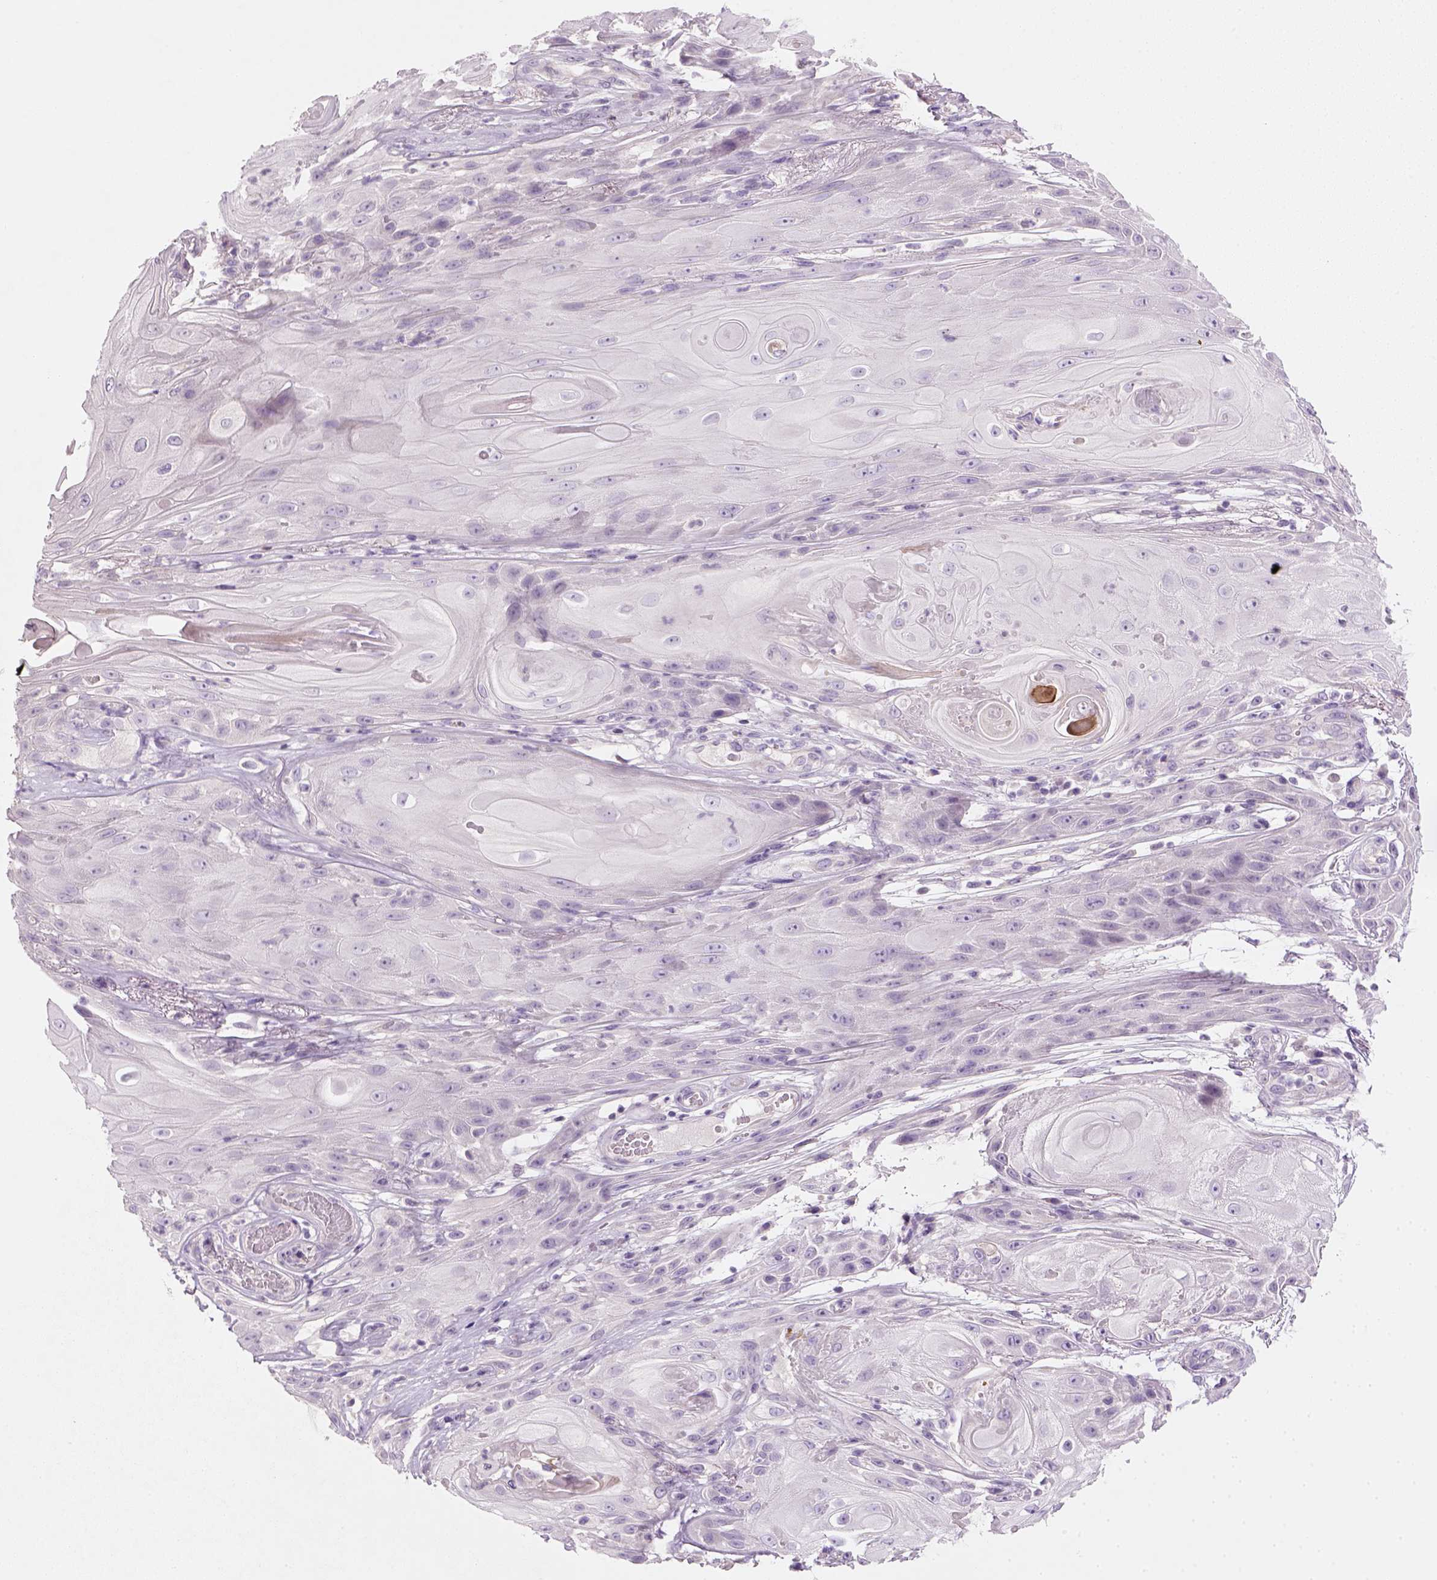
{"staining": {"intensity": "negative", "quantity": "none", "location": "none"}, "tissue": "skin cancer", "cell_type": "Tumor cells", "image_type": "cancer", "snomed": [{"axis": "morphology", "description": "Squamous cell carcinoma, NOS"}, {"axis": "topography", "description": "Skin"}], "caption": "DAB (3,3'-diaminobenzidine) immunohistochemical staining of human skin squamous cell carcinoma reveals no significant staining in tumor cells. (Stains: DAB (3,3'-diaminobenzidine) IHC with hematoxylin counter stain, Microscopy: brightfield microscopy at high magnification).", "gene": "NUDT6", "patient": {"sex": "male", "age": 62}}